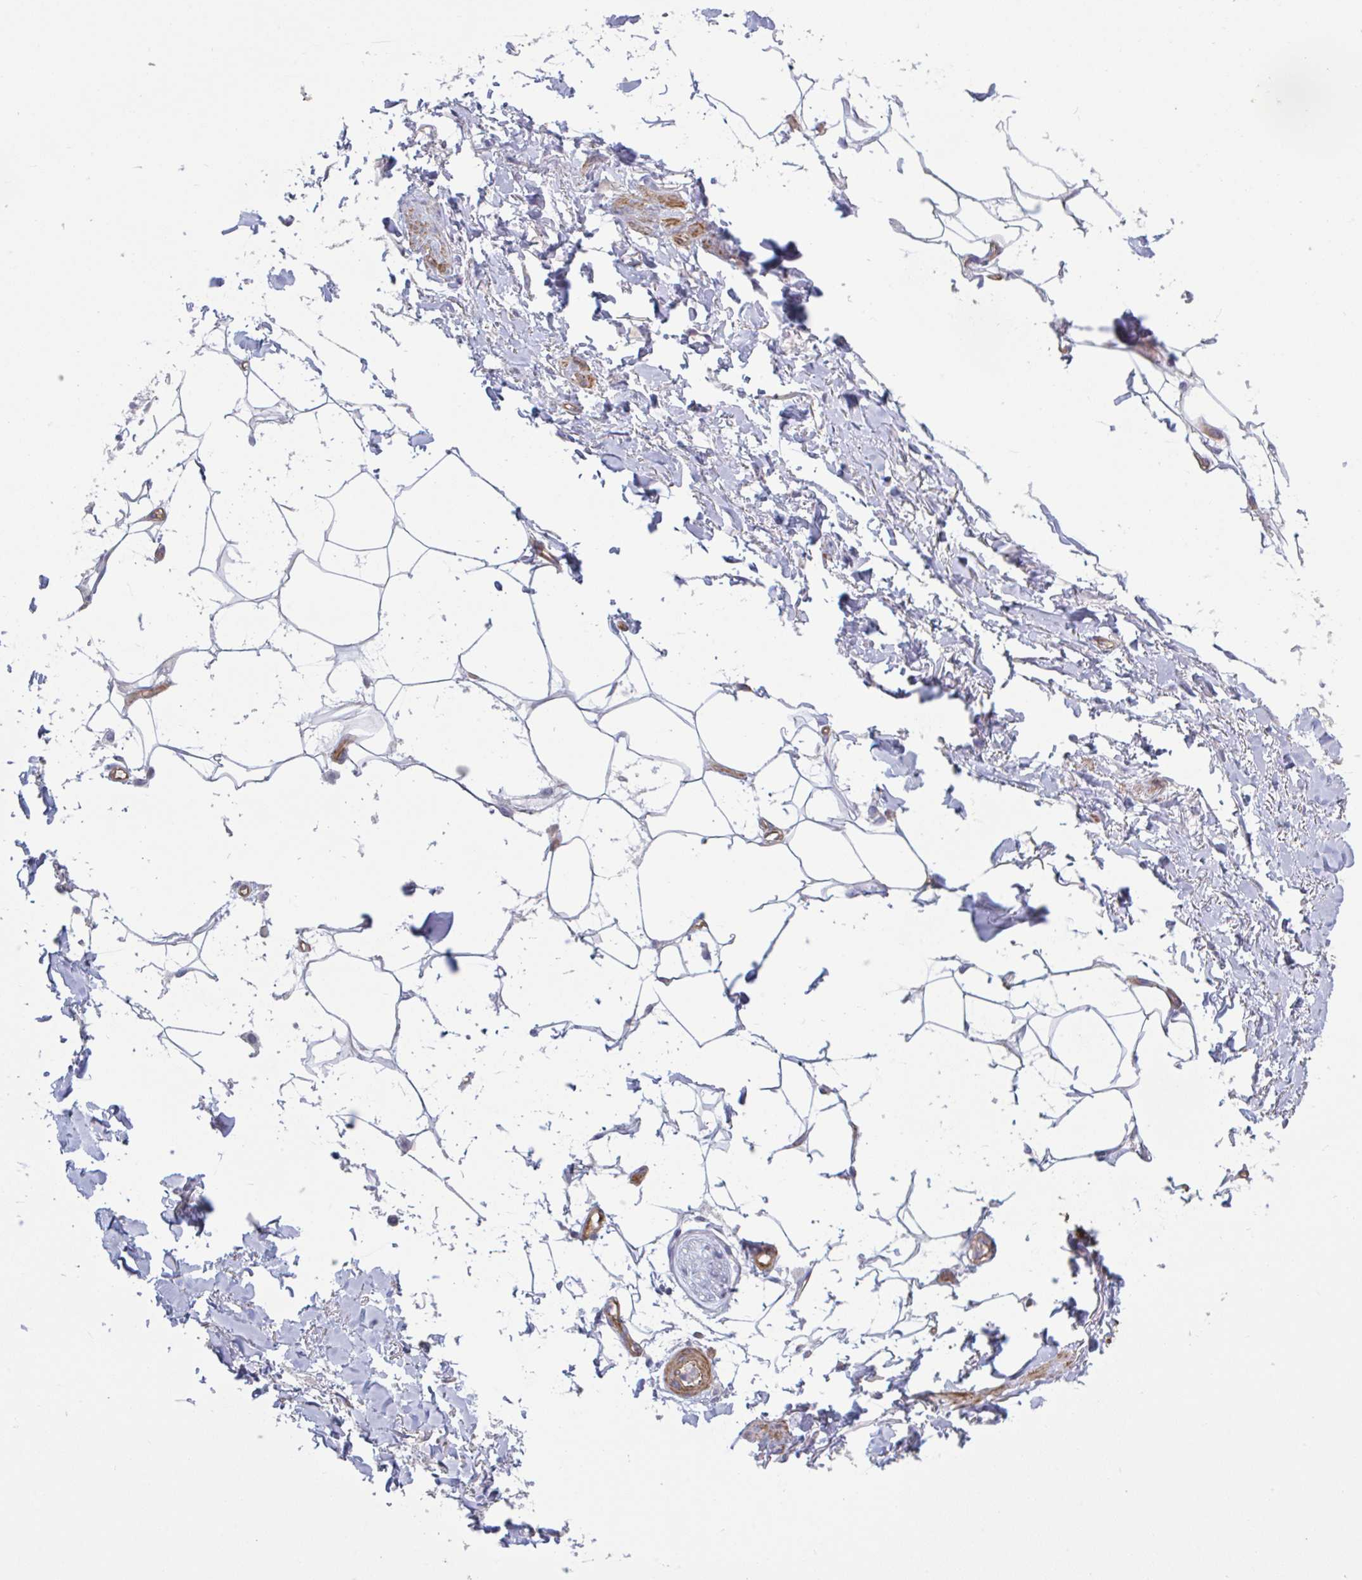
{"staining": {"intensity": "negative", "quantity": "none", "location": "none"}, "tissue": "adipose tissue", "cell_type": "Adipocytes", "image_type": "normal", "snomed": [{"axis": "morphology", "description": "Normal tissue, NOS"}, {"axis": "topography", "description": "Vagina"}, {"axis": "topography", "description": "Peripheral nerve tissue"}], "caption": "Immunohistochemistry of benign adipose tissue exhibits no staining in adipocytes.", "gene": "SHISA7", "patient": {"sex": "female", "age": 71}}